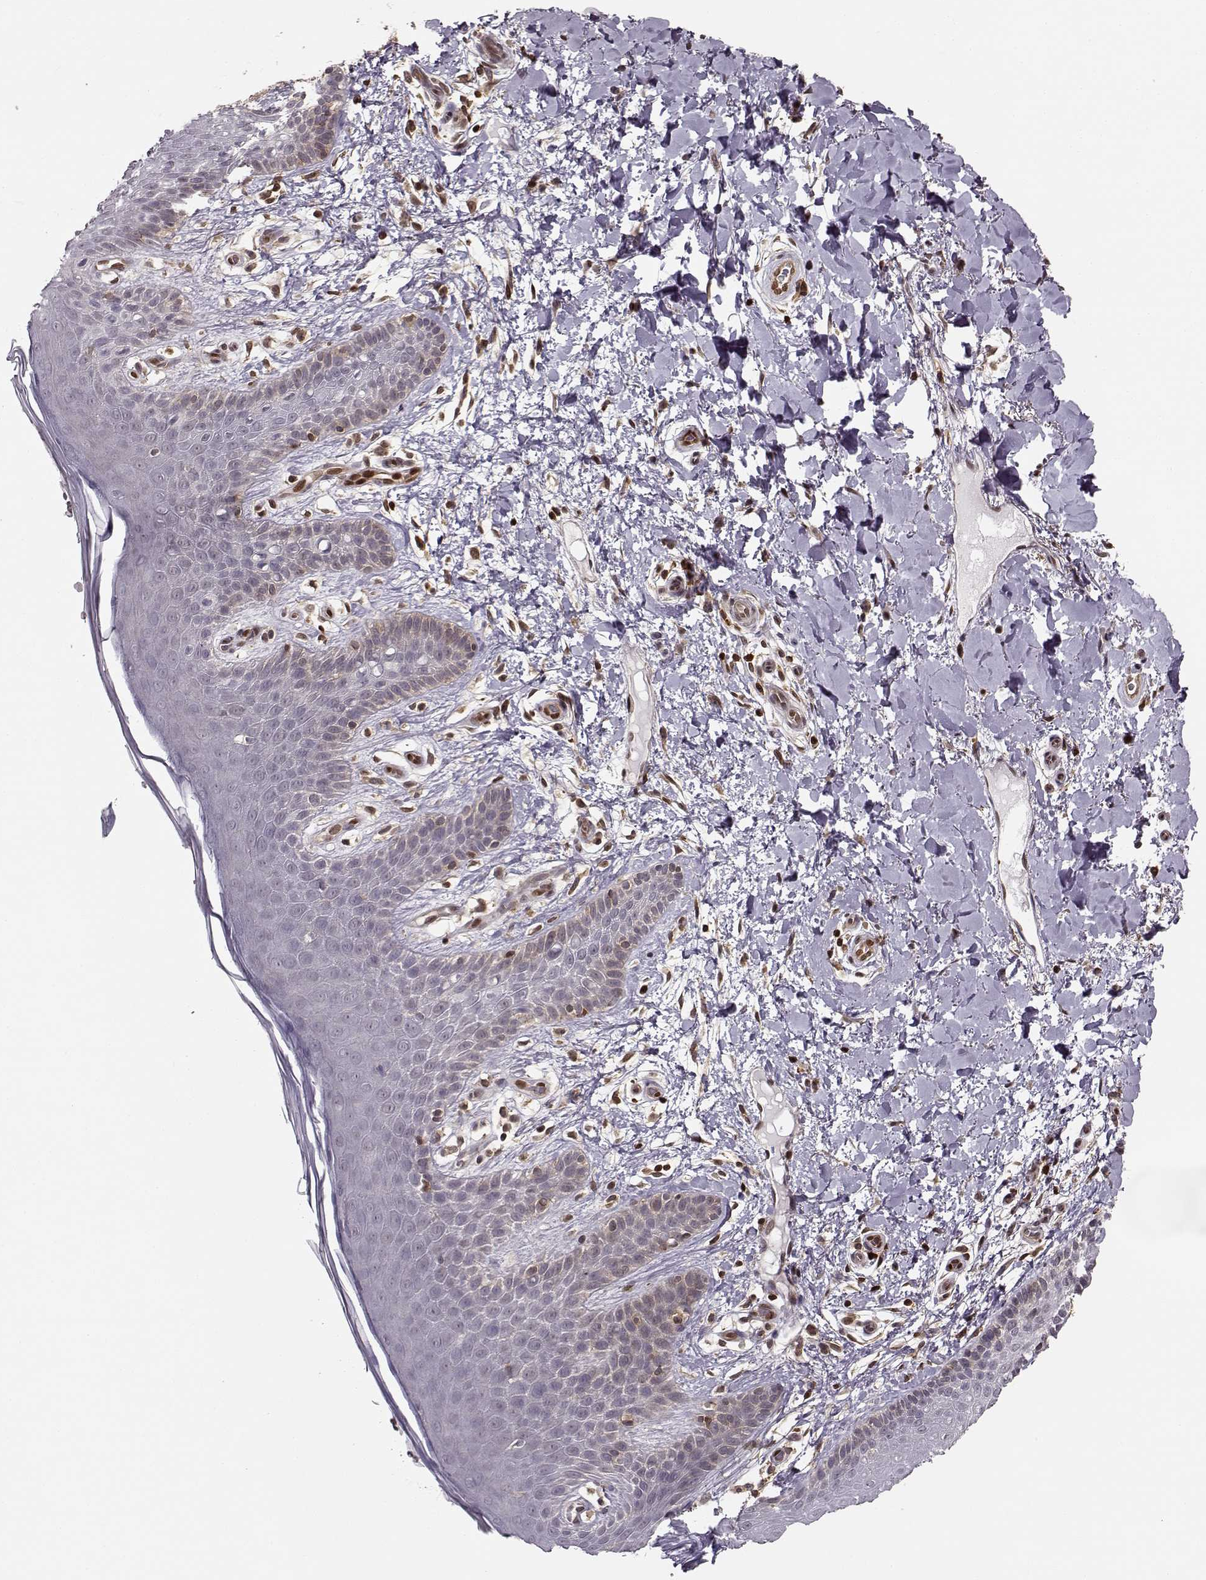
{"staining": {"intensity": "negative", "quantity": "none", "location": "none"}, "tissue": "skin", "cell_type": "Epidermal cells", "image_type": "normal", "snomed": [{"axis": "morphology", "description": "Normal tissue, NOS"}, {"axis": "topography", "description": "Anal"}], "caption": "Micrograph shows no protein expression in epidermal cells of benign skin. (IHC, brightfield microscopy, high magnification).", "gene": "MFSD1", "patient": {"sex": "male", "age": 36}}